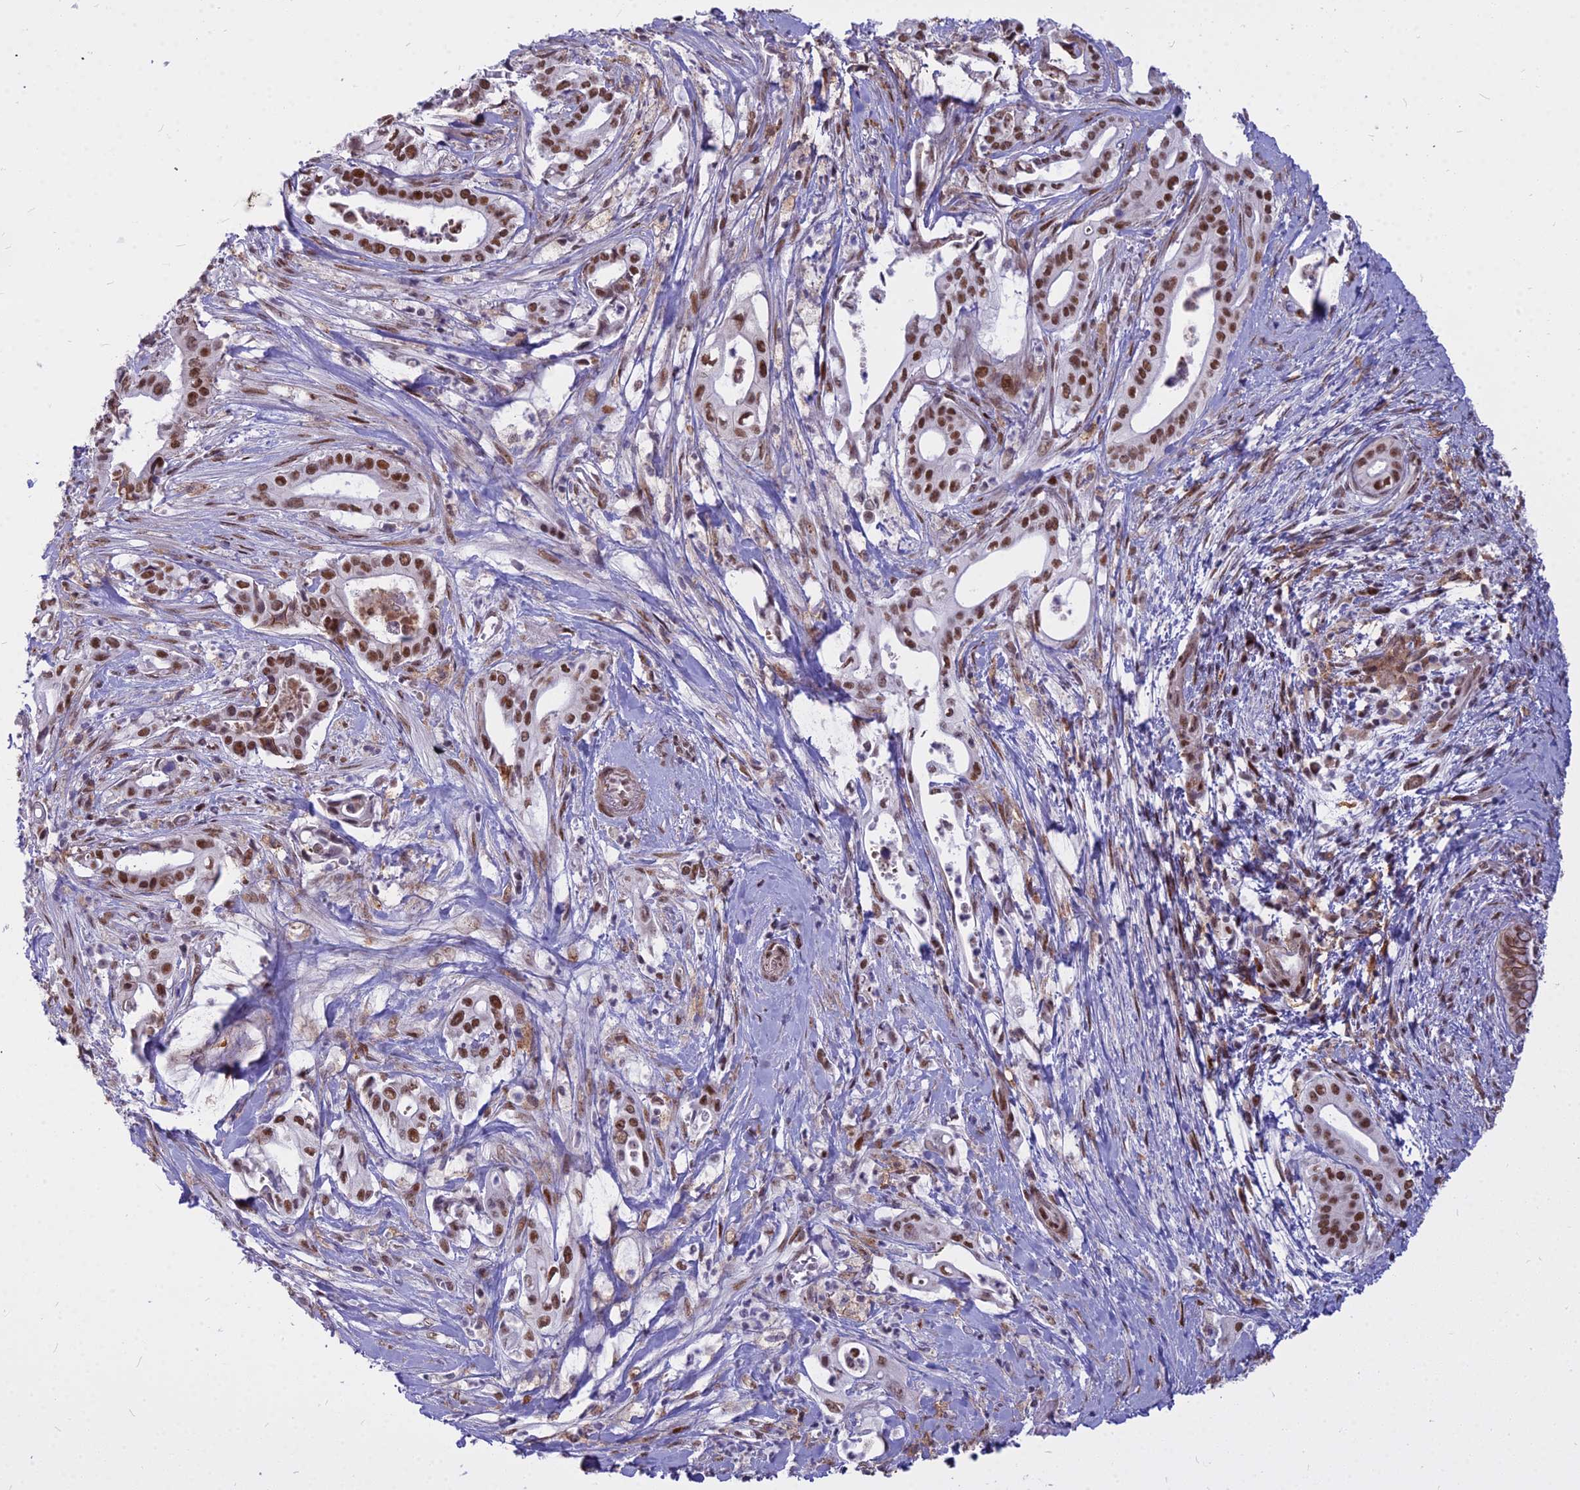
{"staining": {"intensity": "moderate", "quantity": ">75%", "location": "nuclear"}, "tissue": "pancreatic cancer", "cell_type": "Tumor cells", "image_type": "cancer", "snomed": [{"axis": "morphology", "description": "Adenocarcinoma, NOS"}, {"axis": "topography", "description": "Pancreas"}], "caption": "Protein staining demonstrates moderate nuclear staining in about >75% of tumor cells in pancreatic adenocarcinoma.", "gene": "ALG10", "patient": {"sex": "female", "age": 77}}